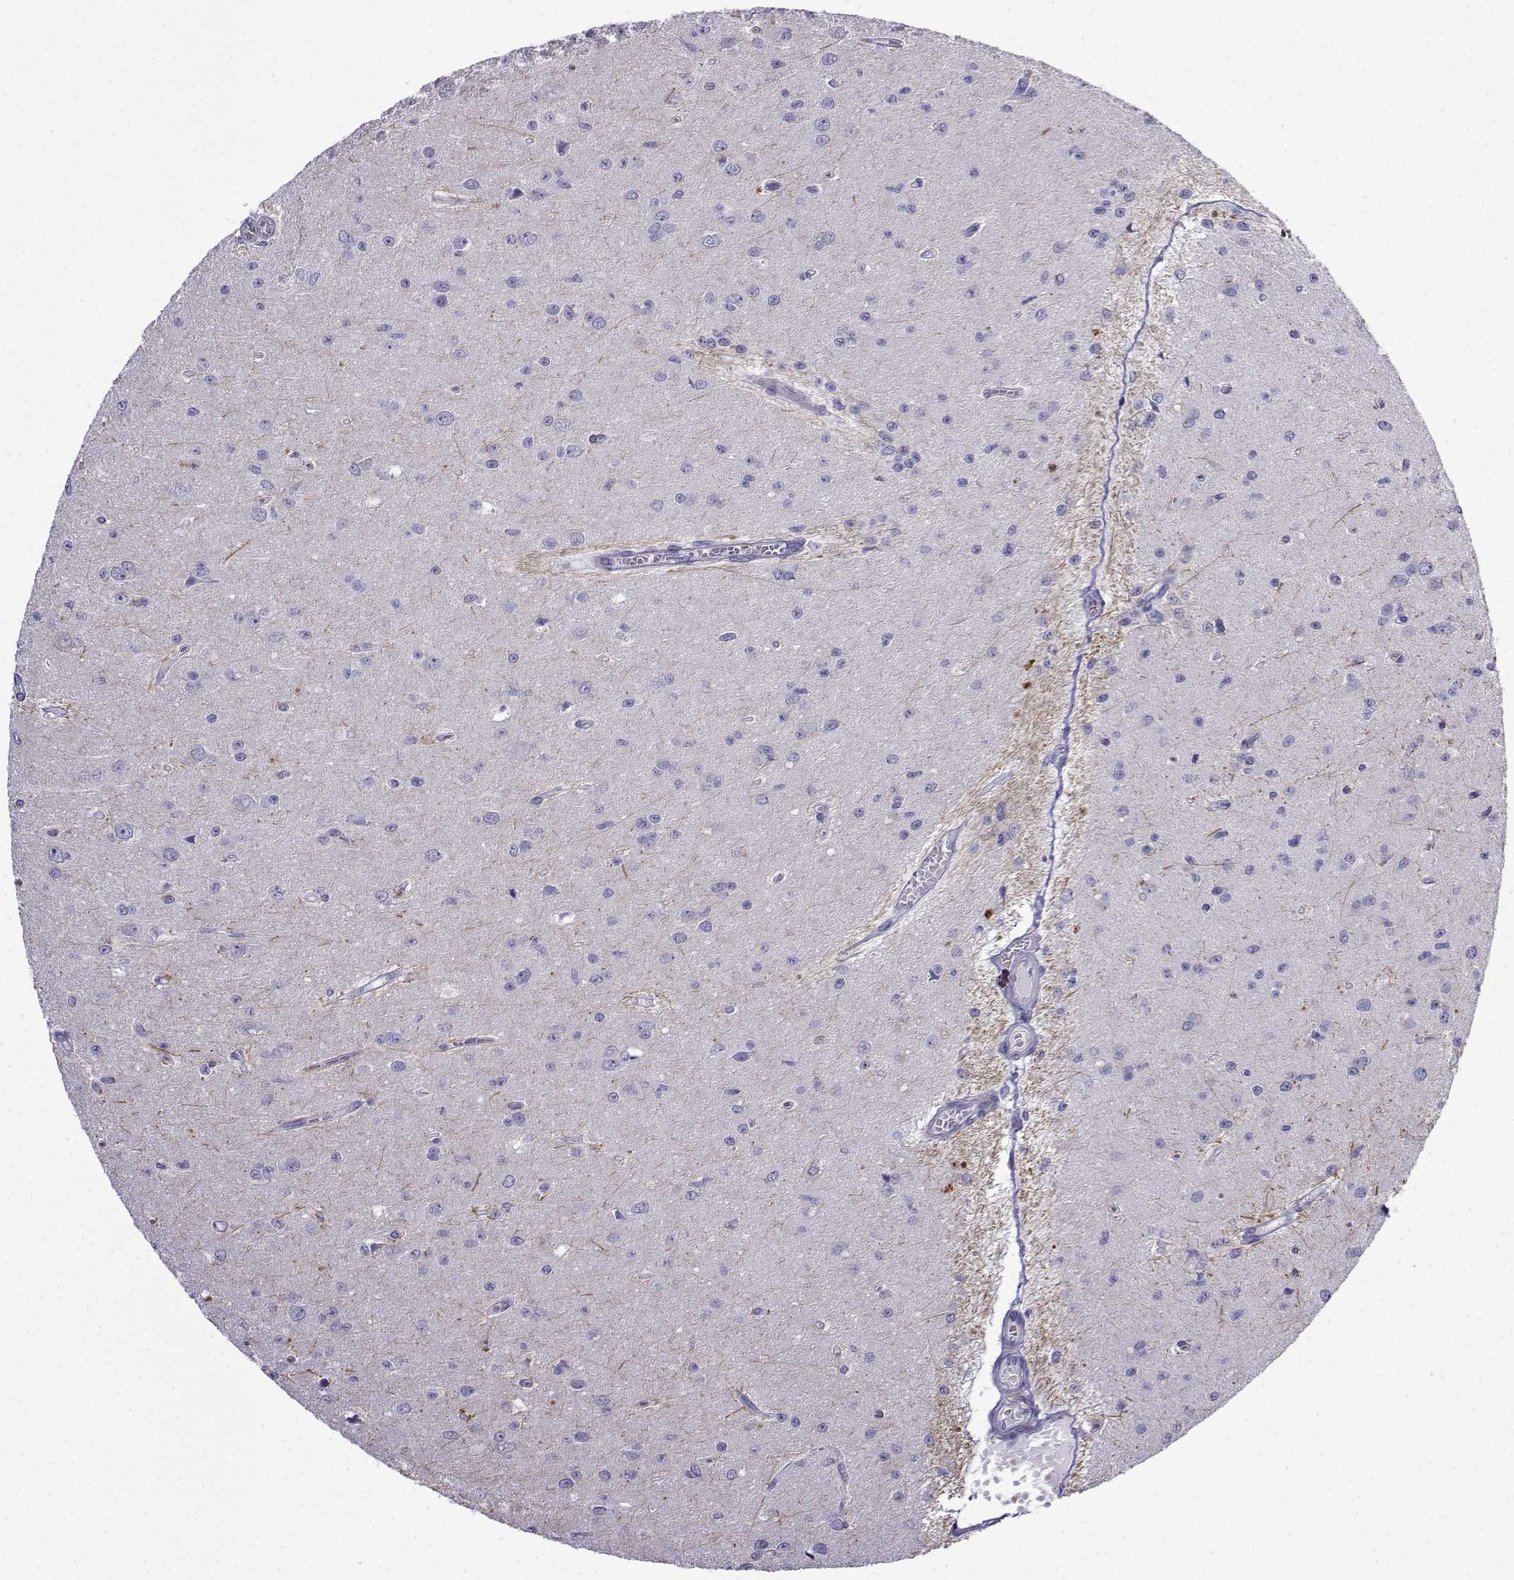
{"staining": {"intensity": "negative", "quantity": "none", "location": "none"}, "tissue": "glioma", "cell_type": "Tumor cells", "image_type": "cancer", "snomed": [{"axis": "morphology", "description": "Glioma, malignant, Low grade"}, {"axis": "topography", "description": "Brain"}], "caption": "DAB (3,3'-diaminobenzidine) immunohistochemical staining of human glioma shows no significant expression in tumor cells.", "gene": "KCNF1", "patient": {"sex": "female", "age": 45}}